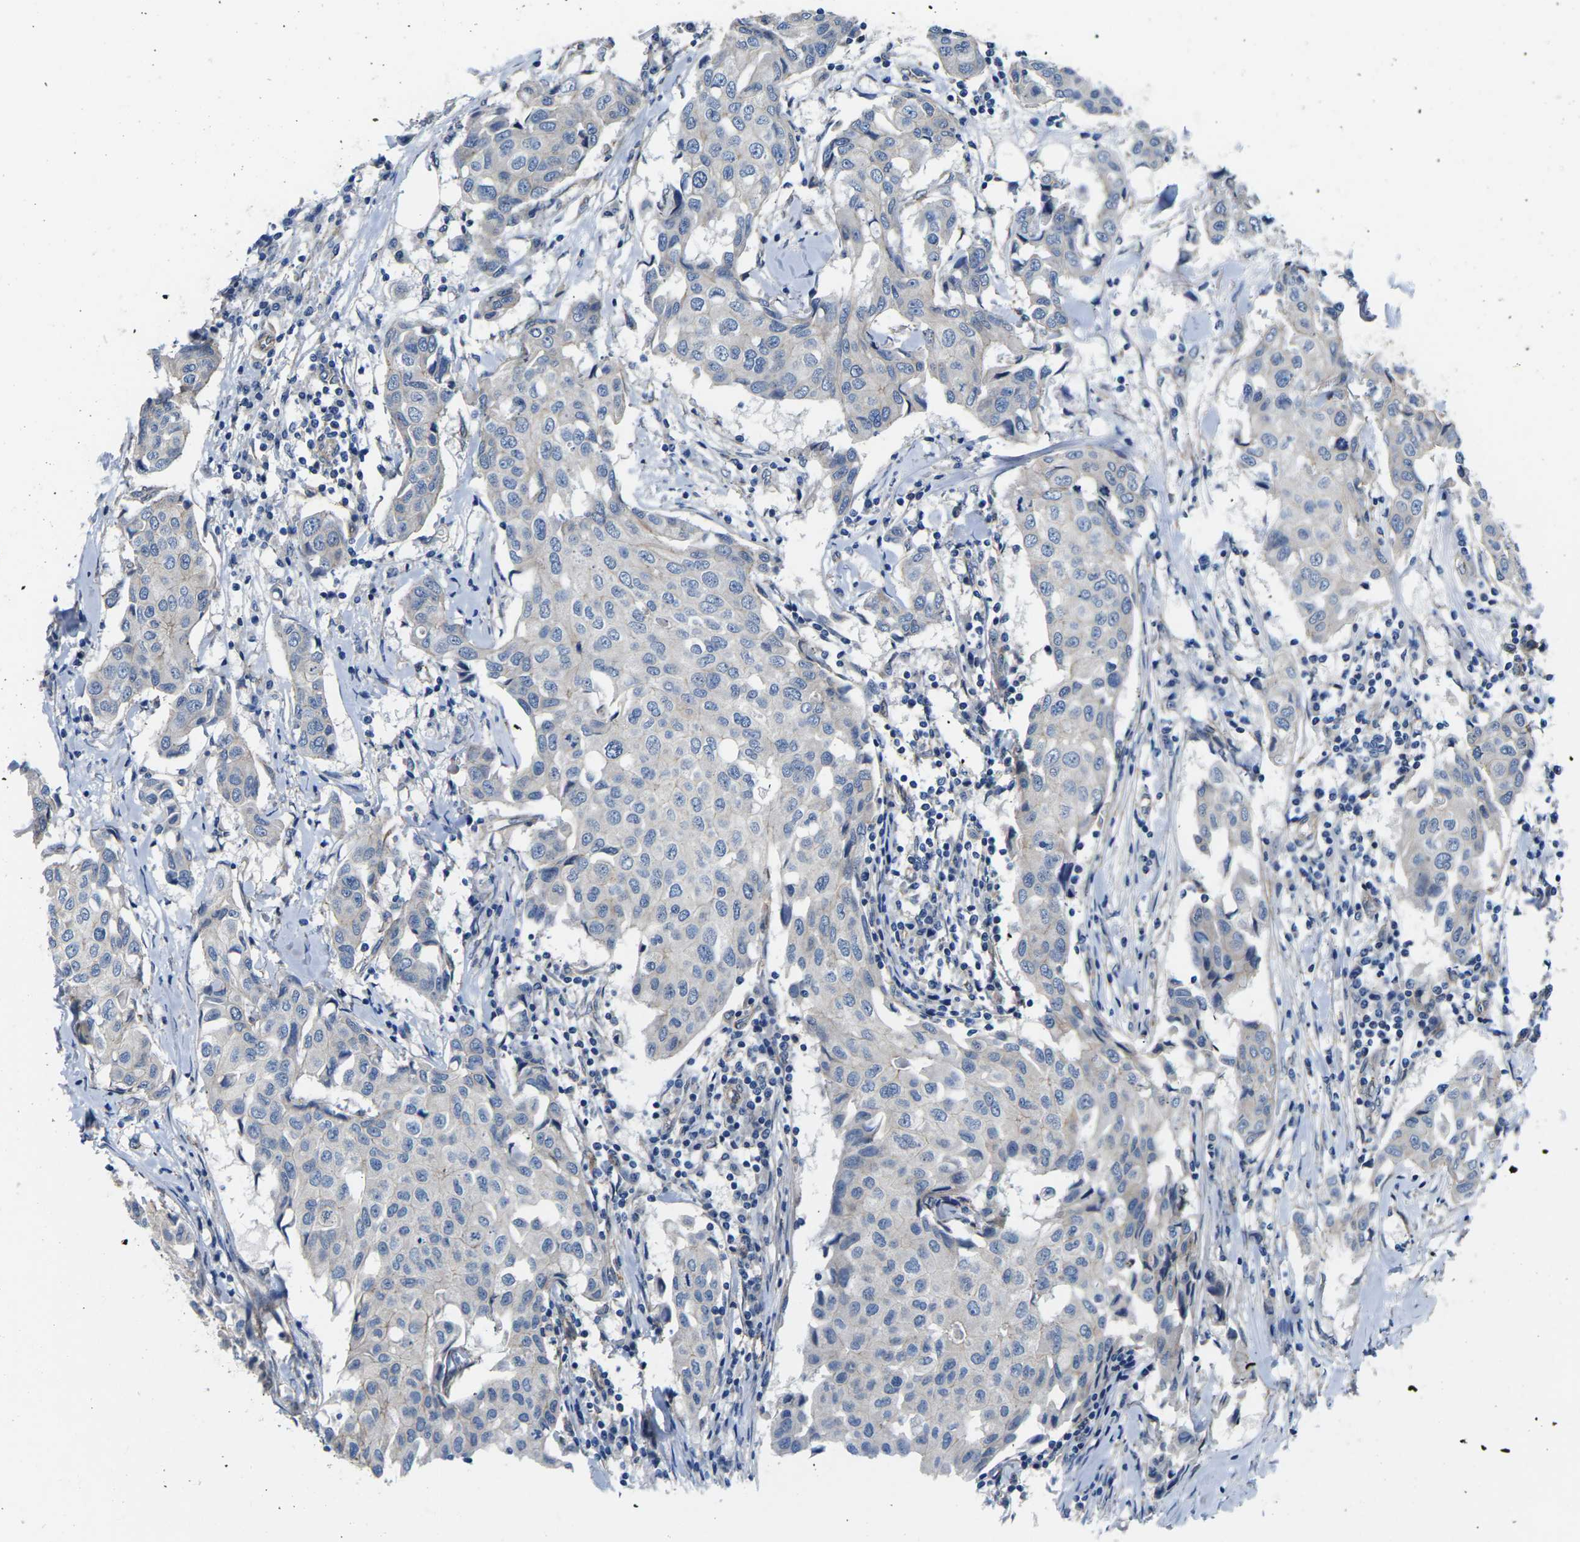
{"staining": {"intensity": "negative", "quantity": "none", "location": "none"}, "tissue": "breast cancer", "cell_type": "Tumor cells", "image_type": "cancer", "snomed": [{"axis": "morphology", "description": "Duct carcinoma"}, {"axis": "topography", "description": "Breast"}], "caption": "Breast intraductal carcinoma stained for a protein using immunohistochemistry (IHC) displays no staining tumor cells.", "gene": "CTNND1", "patient": {"sex": "female", "age": 80}}